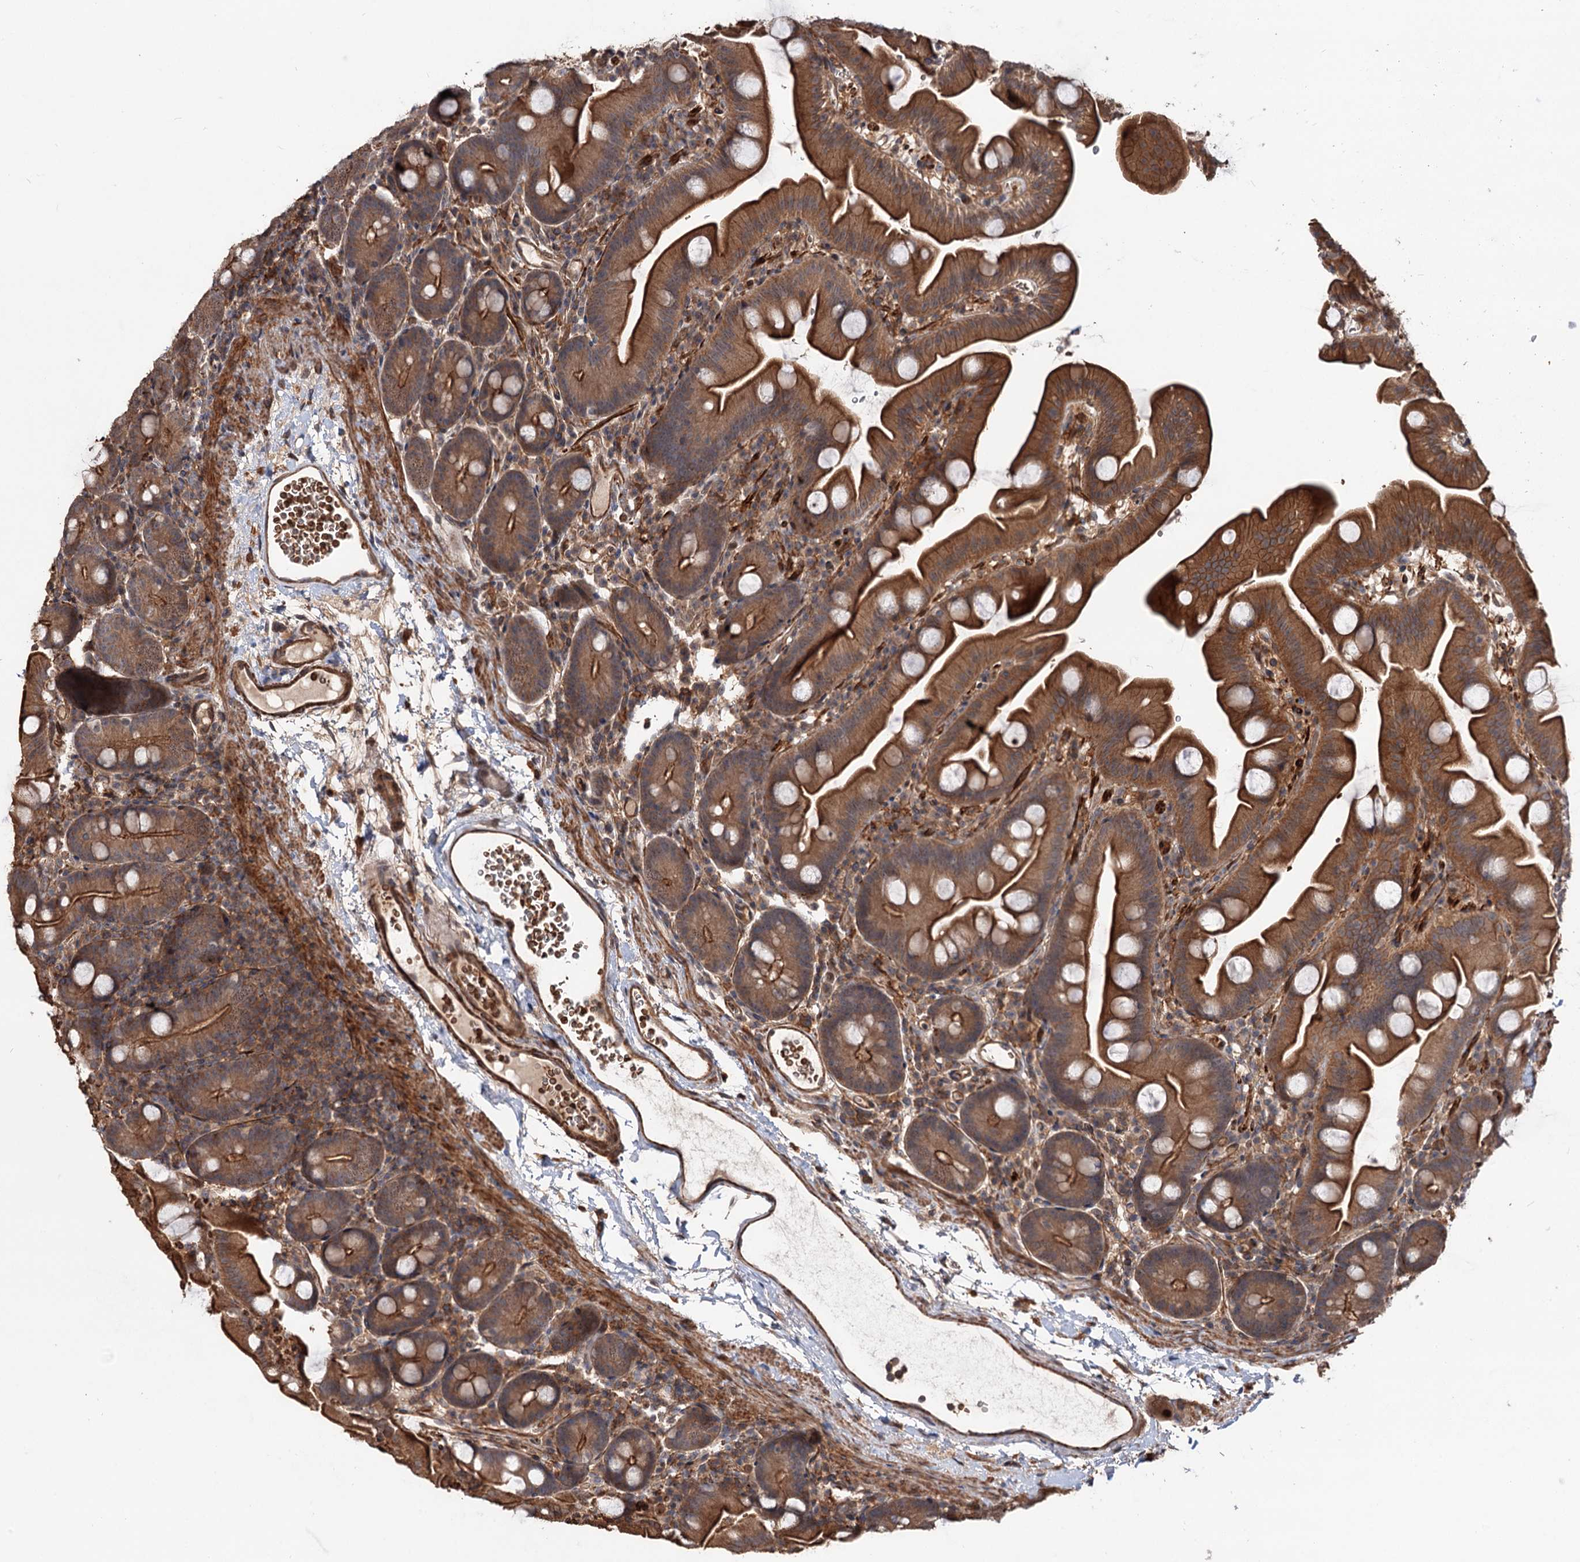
{"staining": {"intensity": "moderate", "quantity": ">75%", "location": "cytoplasmic/membranous"}, "tissue": "small intestine", "cell_type": "Glandular cells", "image_type": "normal", "snomed": [{"axis": "morphology", "description": "Normal tissue, NOS"}, {"axis": "topography", "description": "Small intestine"}], "caption": "Immunohistochemistry (IHC) (DAB (3,3'-diaminobenzidine)) staining of benign small intestine demonstrates moderate cytoplasmic/membranous protein expression in approximately >75% of glandular cells.", "gene": "GRIP1", "patient": {"sex": "female", "age": 68}}